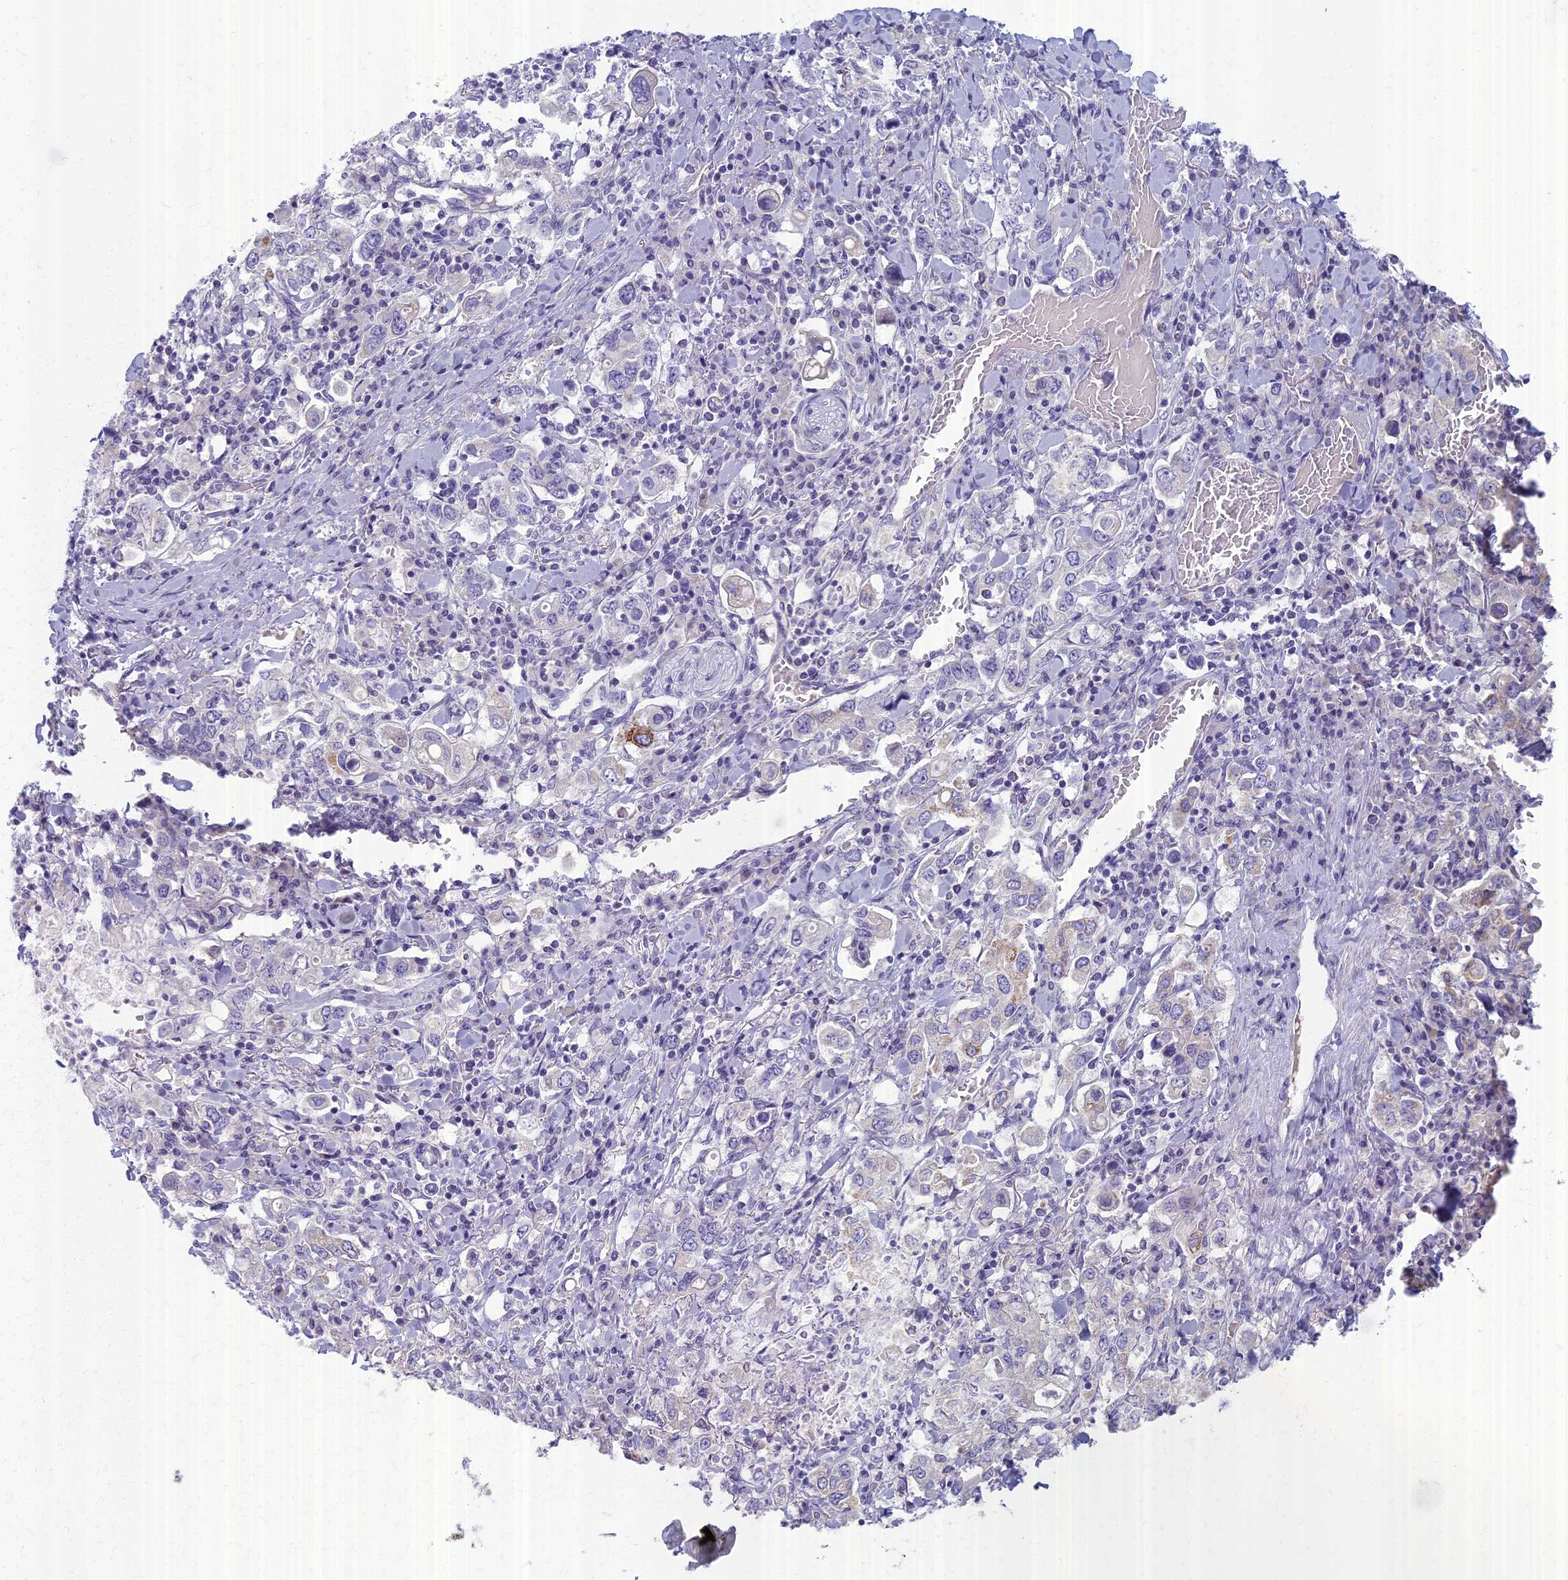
{"staining": {"intensity": "moderate", "quantity": "<25%", "location": "cytoplasmic/membranous"}, "tissue": "stomach cancer", "cell_type": "Tumor cells", "image_type": "cancer", "snomed": [{"axis": "morphology", "description": "Adenocarcinoma, NOS"}, {"axis": "topography", "description": "Stomach, upper"}], "caption": "Moderate cytoplasmic/membranous protein expression is identified in about <25% of tumor cells in stomach cancer (adenocarcinoma).", "gene": "AP4E1", "patient": {"sex": "male", "age": 62}}